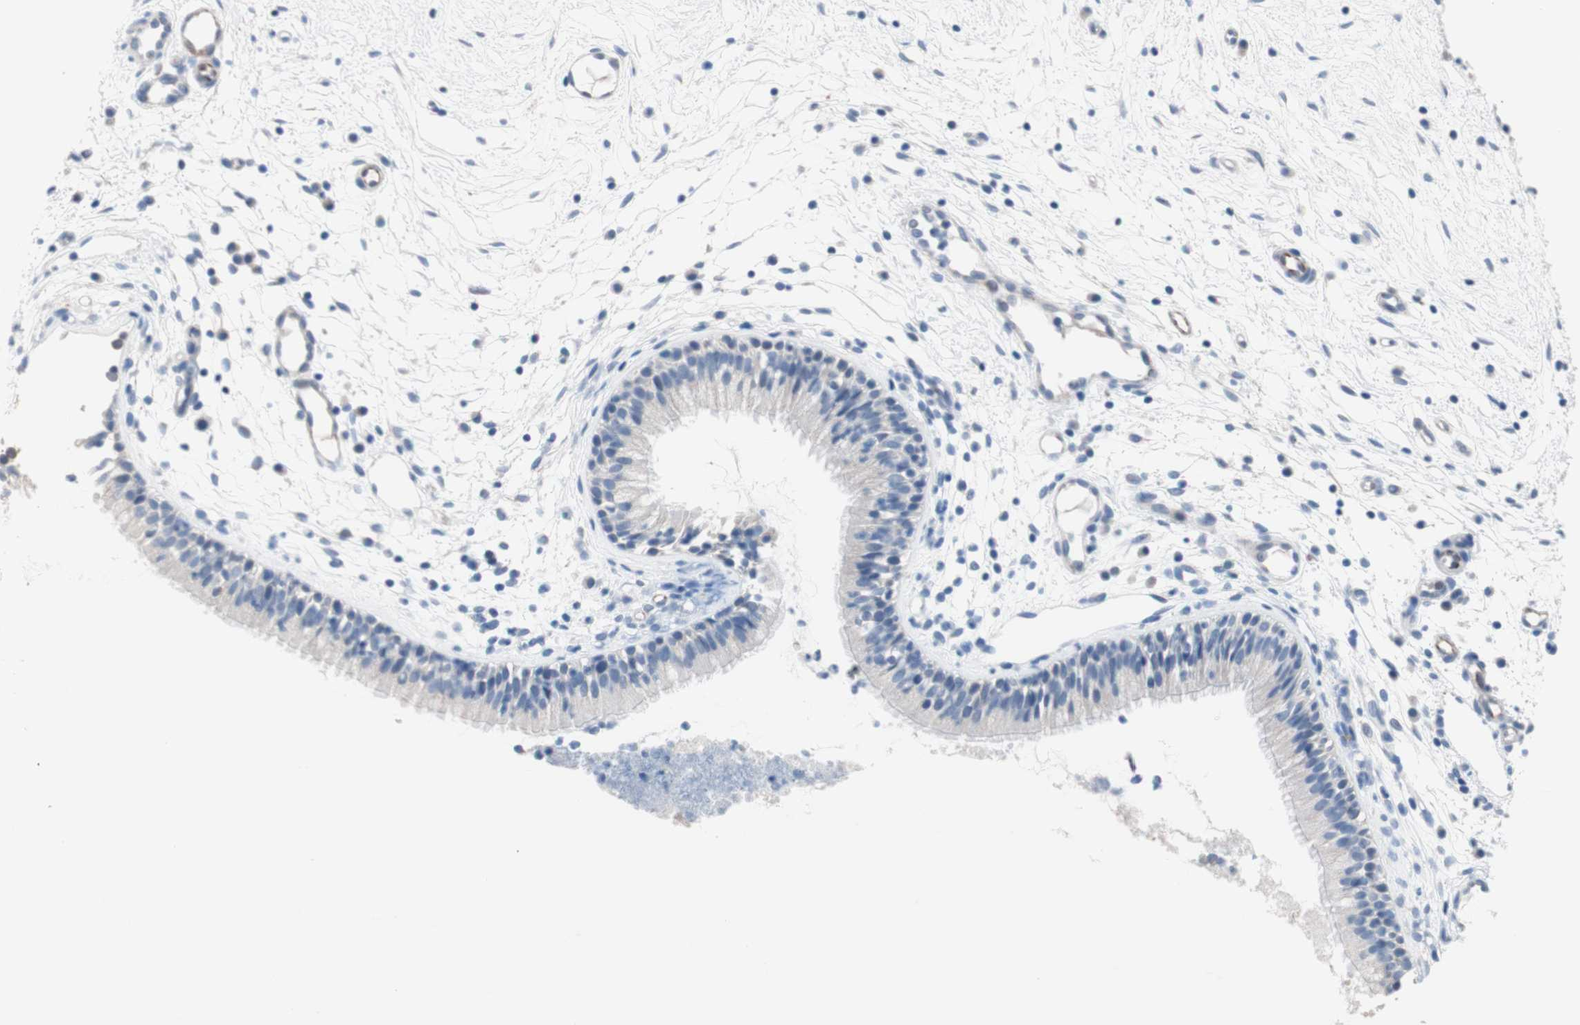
{"staining": {"intensity": "weak", "quantity": "<25%", "location": "cytoplasmic/membranous"}, "tissue": "nasopharynx", "cell_type": "Respiratory epithelial cells", "image_type": "normal", "snomed": [{"axis": "morphology", "description": "Normal tissue, NOS"}, {"axis": "topography", "description": "Nasopharynx"}], "caption": "The immunohistochemistry (IHC) photomicrograph has no significant positivity in respiratory epithelial cells of nasopharynx.", "gene": "ULBP1", "patient": {"sex": "male", "age": 21}}